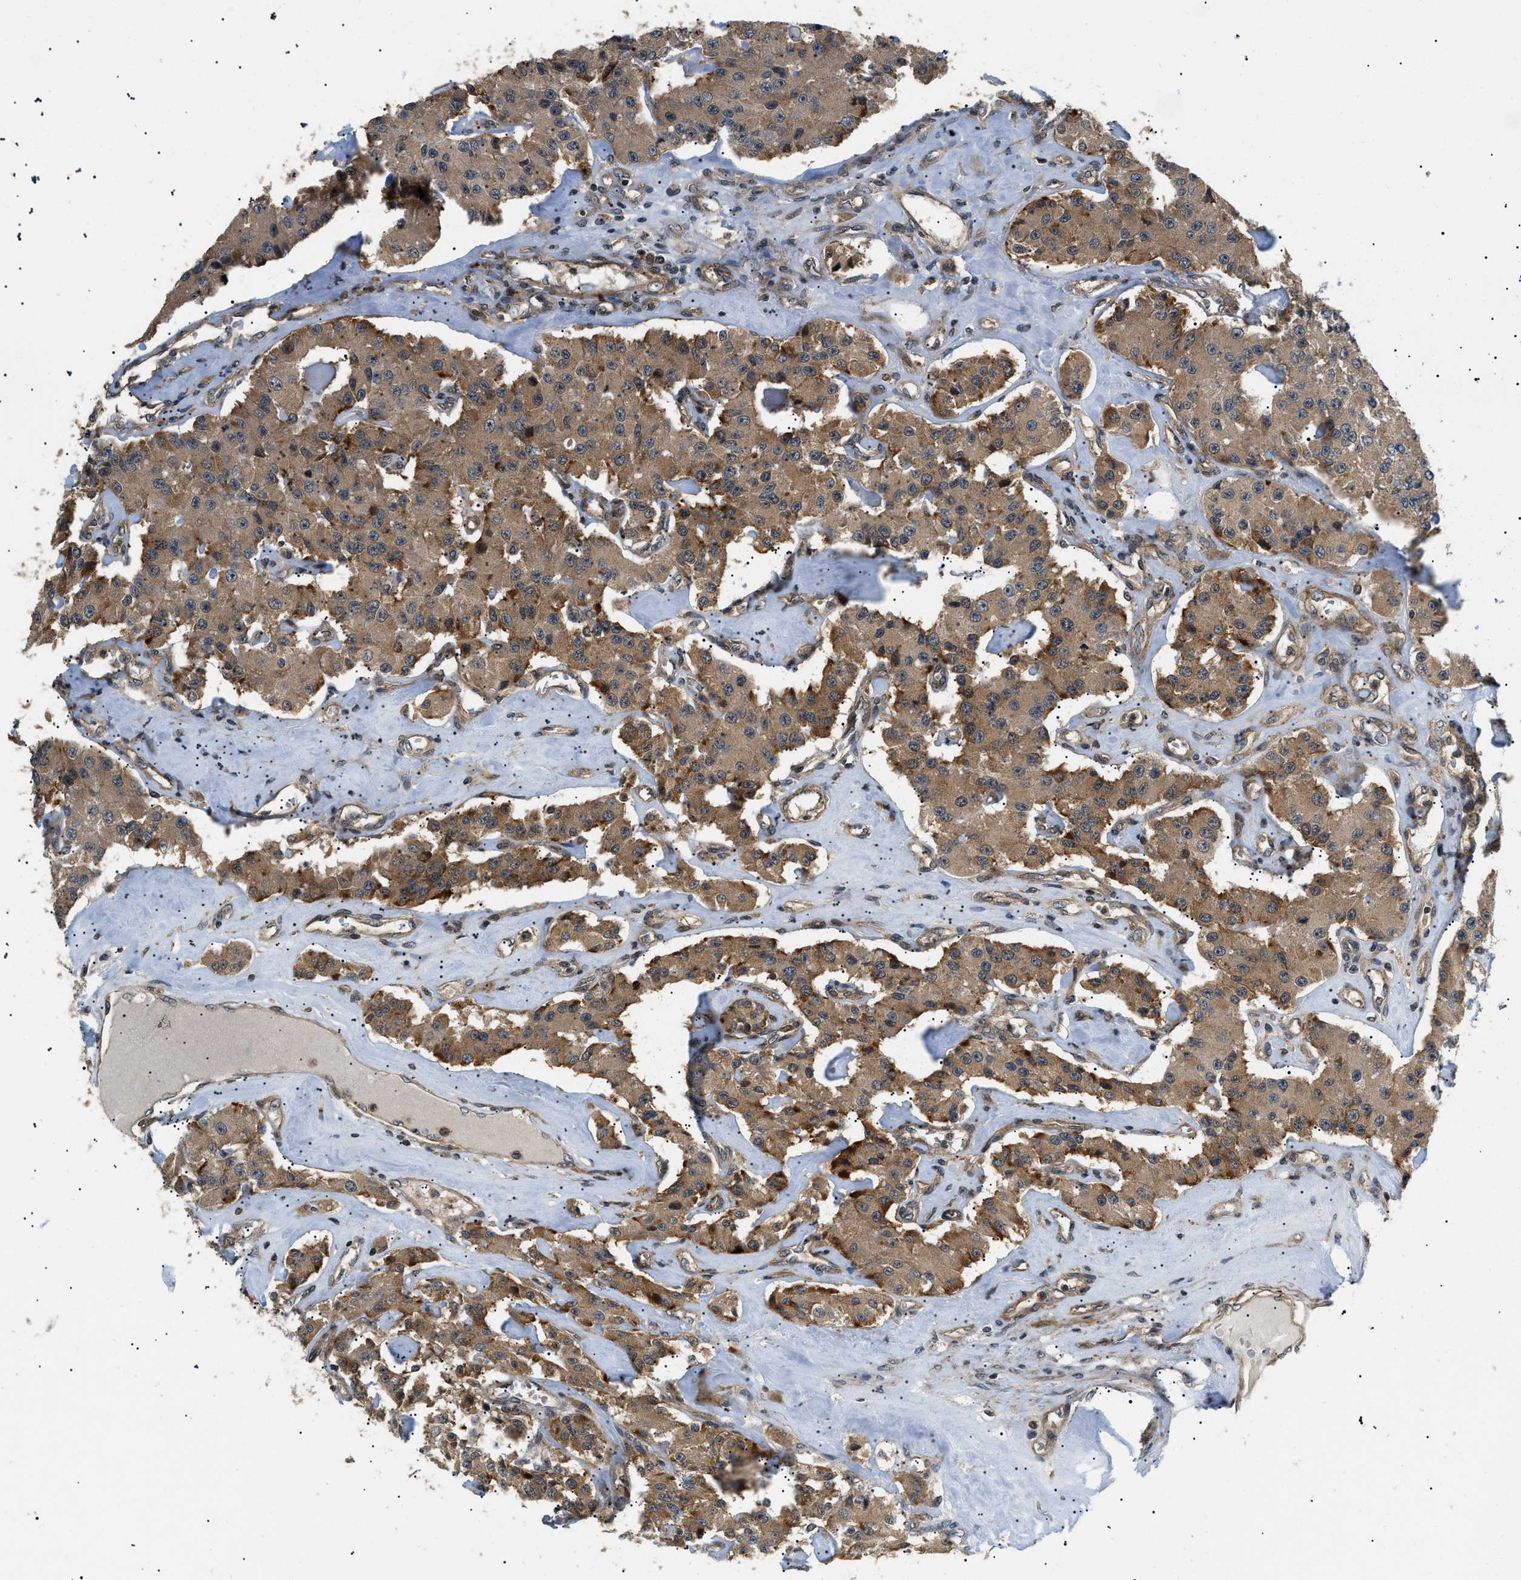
{"staining": {"intensity": "moderate", "quantity": ">75%", "location": "cytoplasmic/membranous"}, "tissue": "carcinoid", "cell_type": "Tumor cells", "image_type": "cancer", "snomed": [{"axis": "morphology", "description": "Carcinoid, malignant, NOS"}, {"axis": "topography", "description": "Pancreas"}], "caption": "IHC of human carcinoid shows medium levels of moderate cytoplasmic/membranous expression in approximately >75% of tumor cells. (DAB (3,3'-diaminobenzidine) IHC, brown staining for protein, blue staining for nuclei).", "gene": "ATP6AP1", "patient": {"sex": "male", "age": 41}}